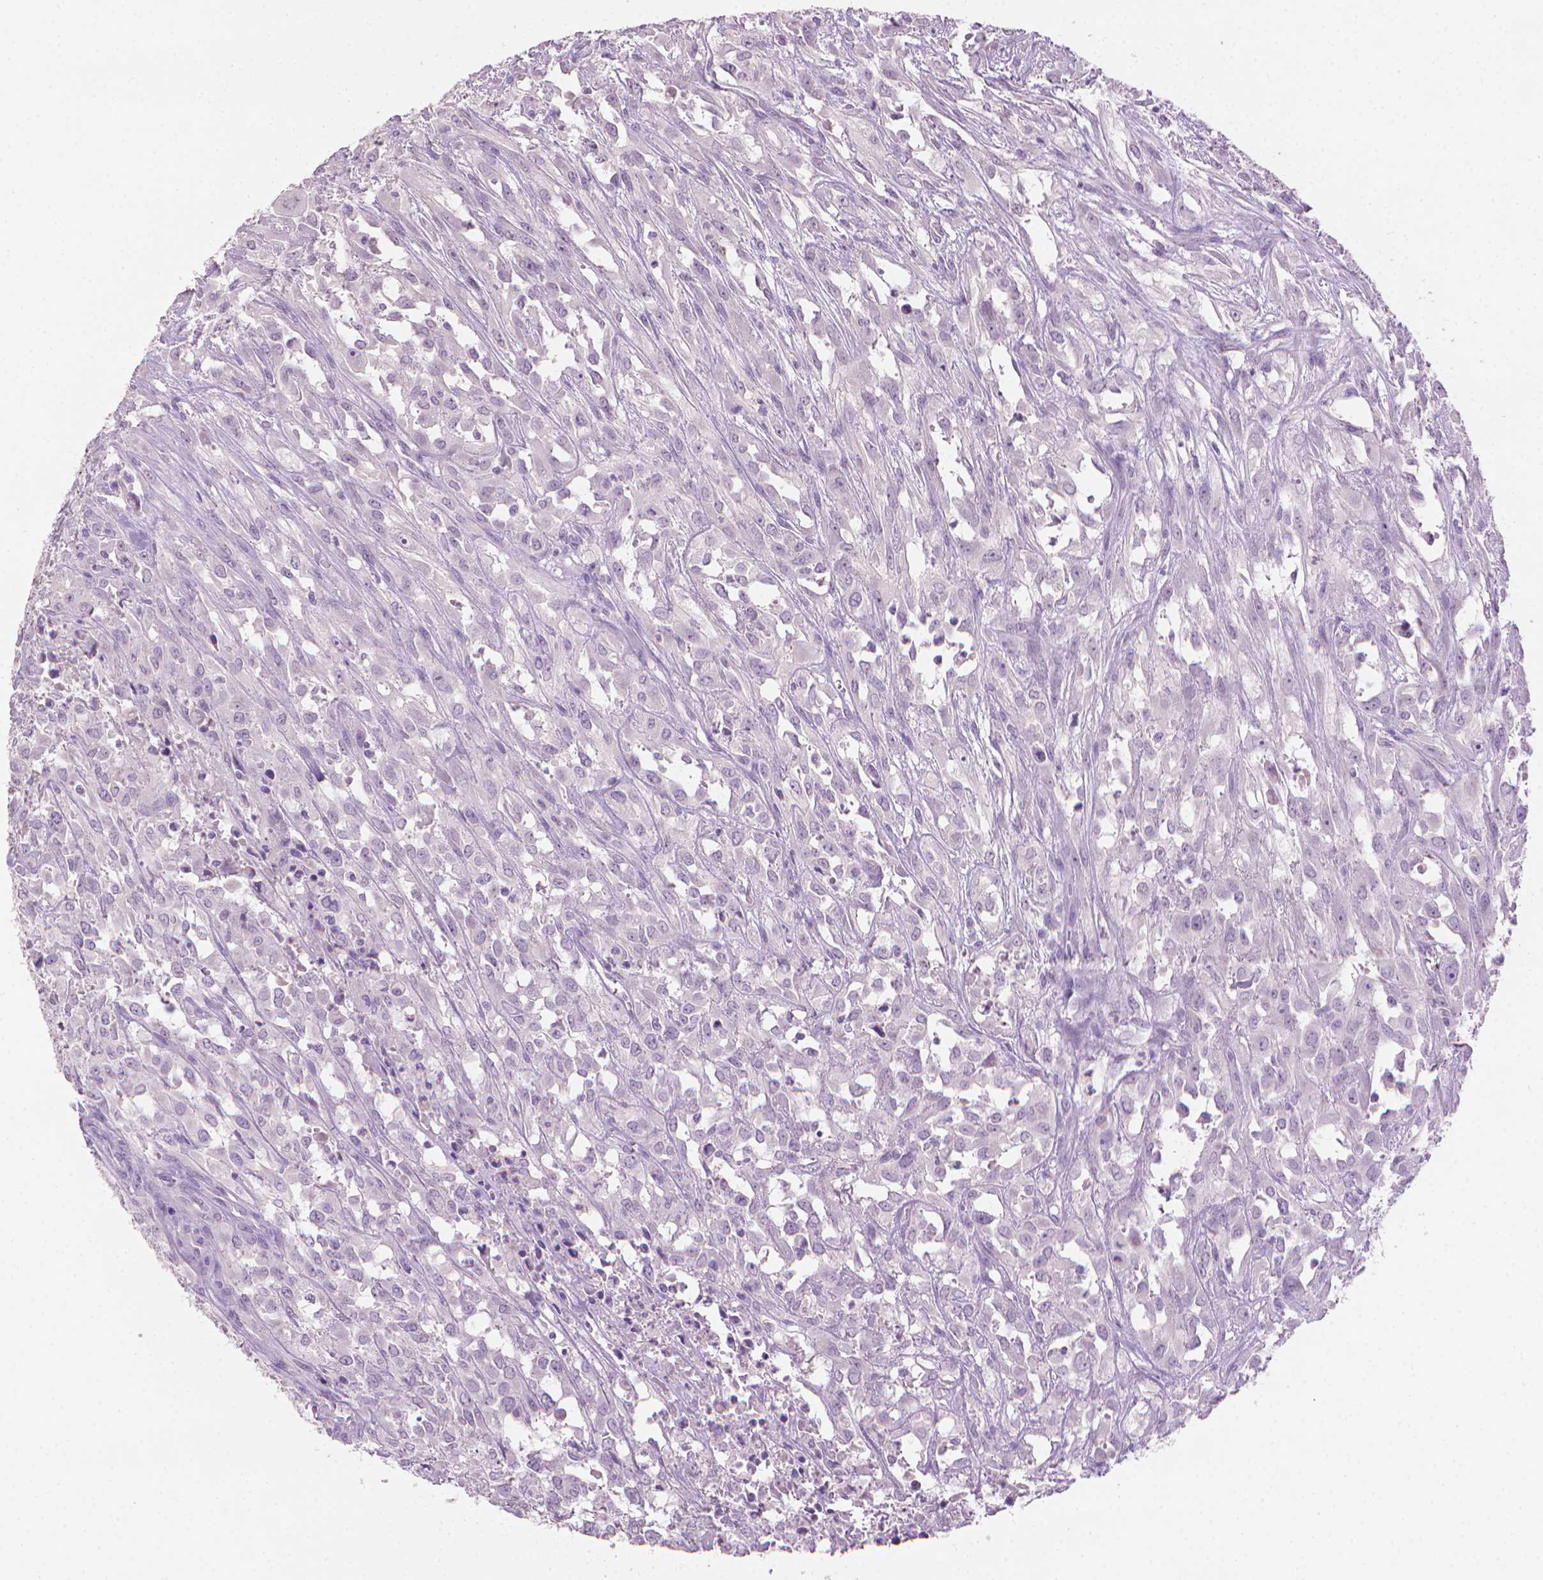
{"staining": {"intensity": "negative", "quantity": "none", "location": "none"}, "tissue": "urothelial cancer", "cell_type": "Tumor cells", "image_type": "cancer", "snomed": [{"axis": "morphology", "description": "Urothelial carcinoma, High grade"}, {"axis": "topography", "description": "Urinary bladder"}], "caption": "Histopathology image shows no protein staining in tumor cells of high-grade urothelial carcinoma tissue.", "gene": "MLANA", "patient": {"sex": "male", "age": 67}}